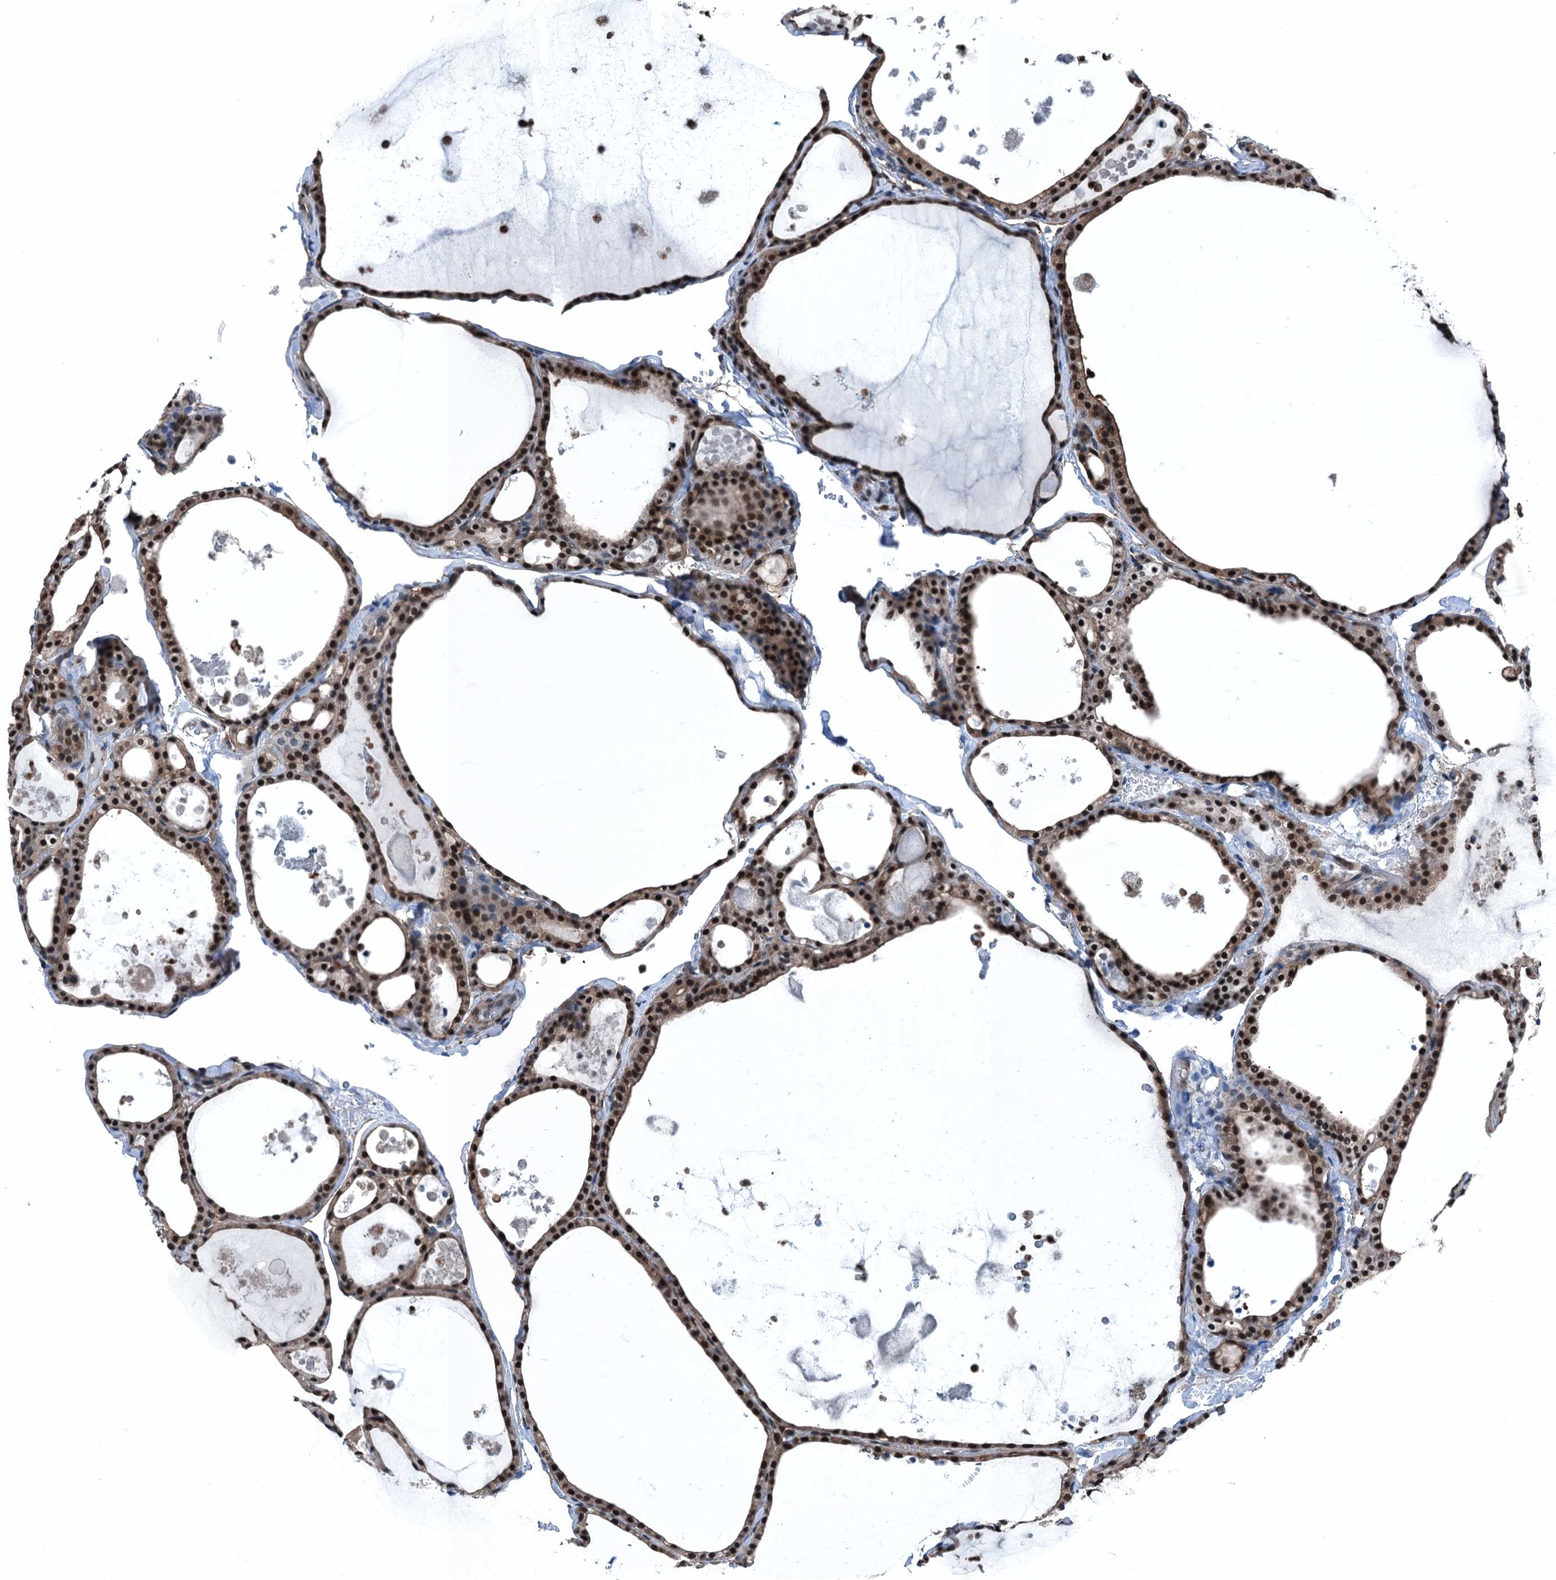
{"staining": {"intensity": "moderate", "quantity": ">75%", "location": "cytoplasmic/membranous,nuclear"}, "tissue": "thyroid gland", "cell_type": "Glandular cells", "image_type": "normal", "snomed": [{"axis": "morphology", "description": "Normal tissue, NOS"}, {"axis": "topography", "description": "Thyroid gland"}], "caption": "Thyroid gland stained with IHC reveals moderate cytoplasmic/membranous,nuclear staining in about >75% of glandular cells. (brown staining indicates protein expression, while blue staining denotes nuclei).", "gene": "RNH1", "patient": {"sex": "male", "age": 56}}